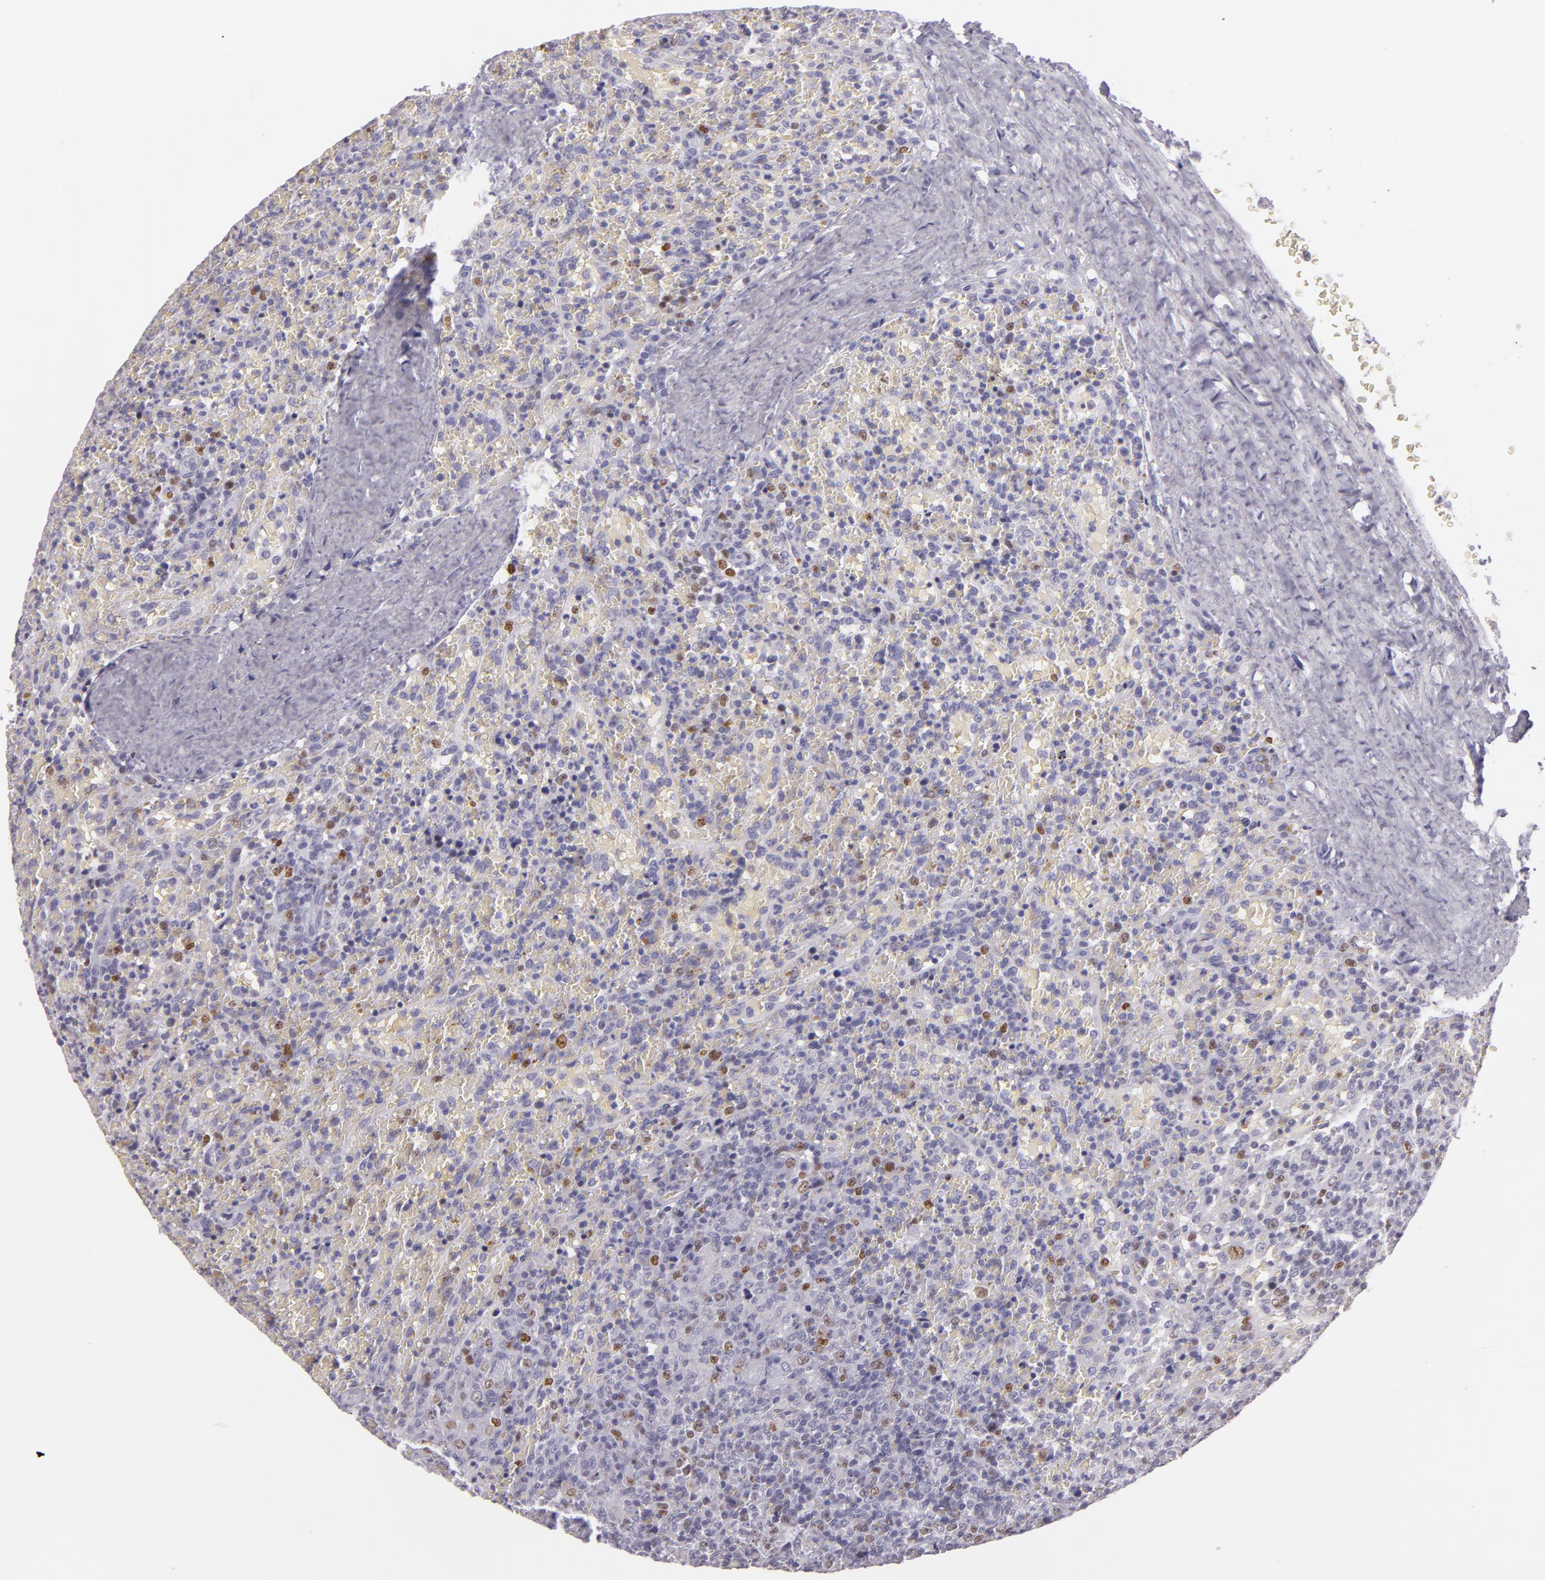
{"staining": {"intensity": "negative", "quantity": "none", "location": "none"}, "tissue": "lymphoma", "cell_type": "Tumor cells", "image_type": "cancer", "snomed": [{"axis": "morphology", "description": "Malignant lymphoma, non-Hodgkin's type, High grade"}, {"axis": "topography", "description": "Spleen"}, {"axis": "topography", "description": "Lymph node"}], "caption": "Histopathology image shows no significant protein positivity in tumor cells of lymphoma.", "gene": "MCM3", "patient": {"sex": "female", "age": 70}}